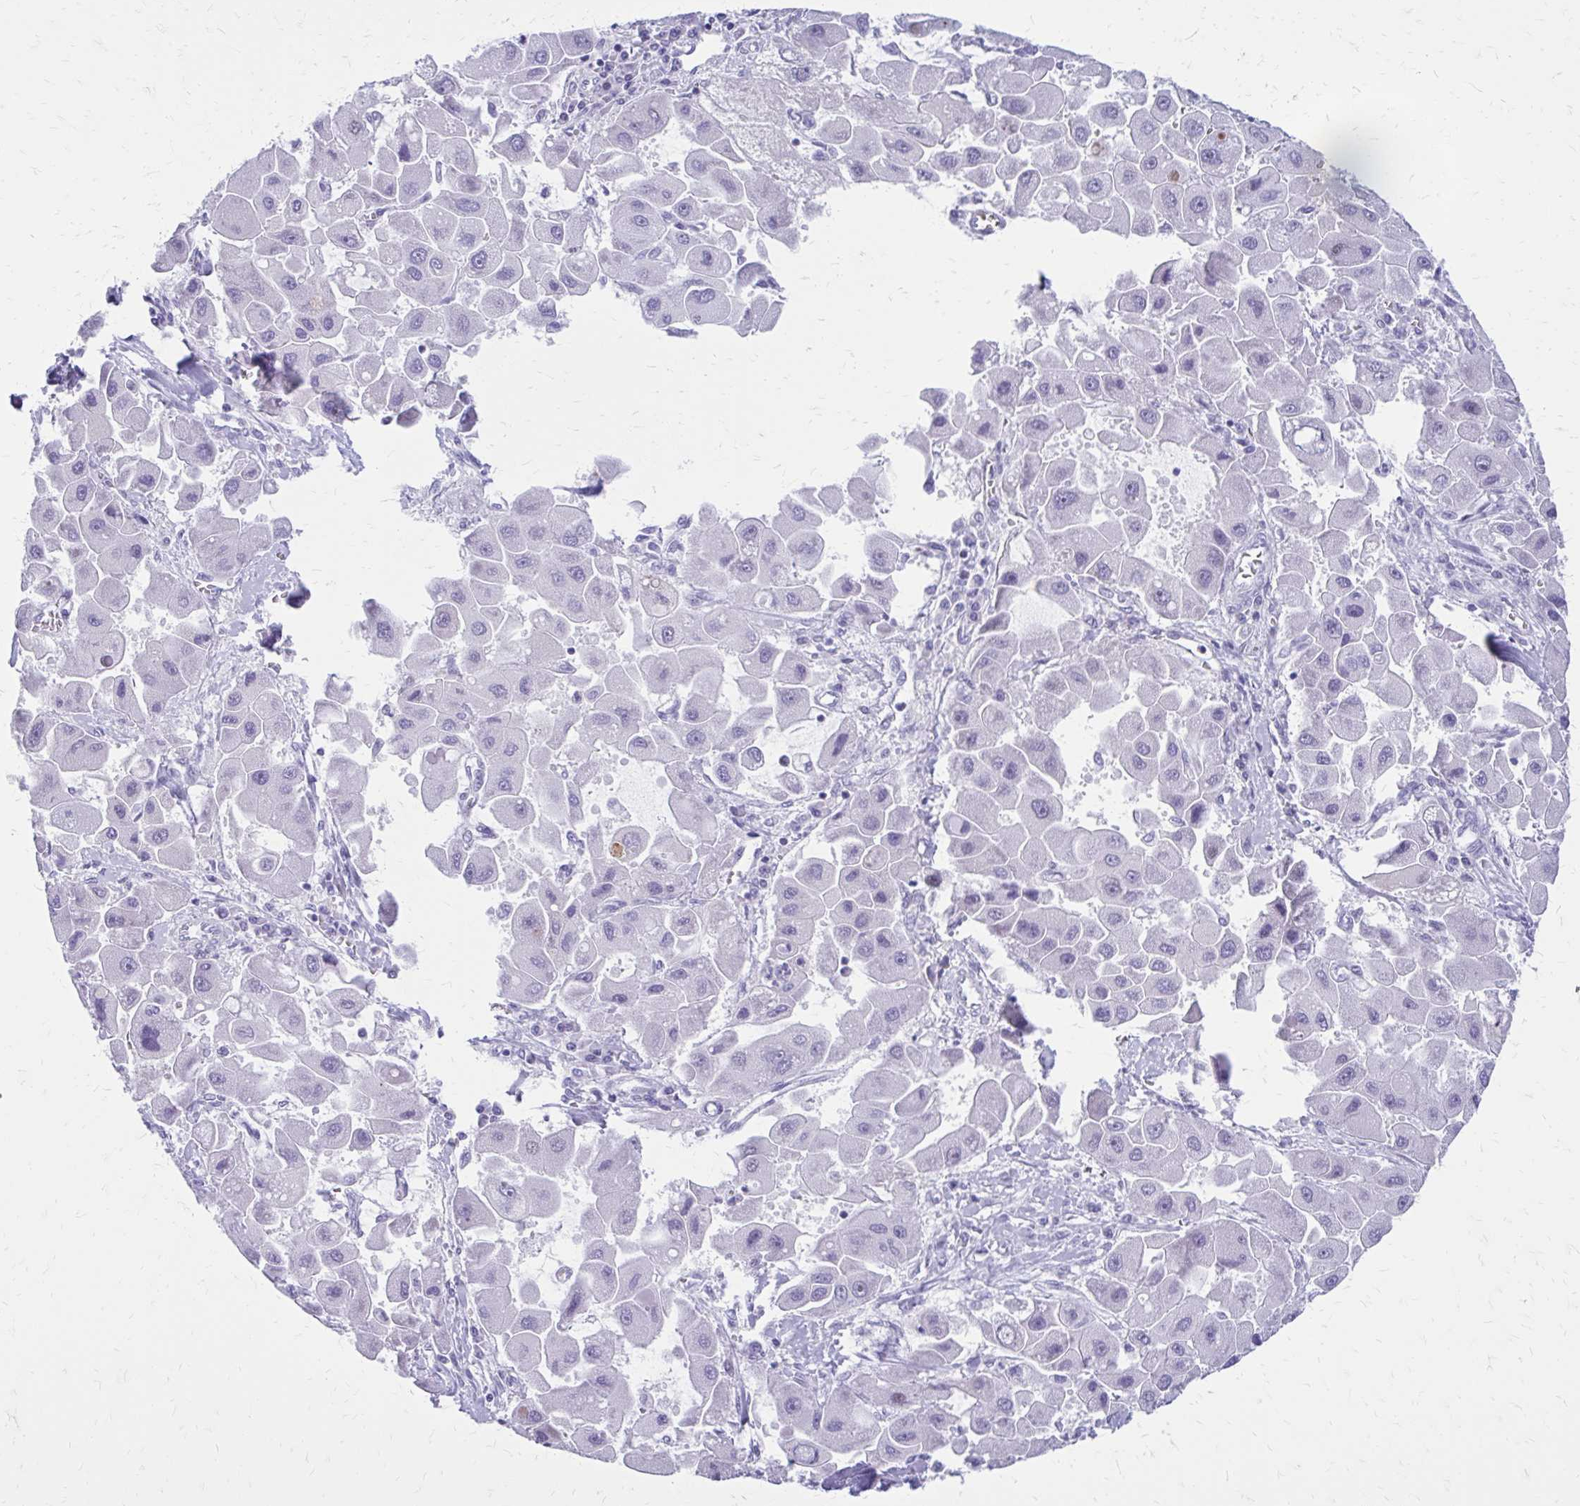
{"staining": {"intensity": "negative", "quantity": "none", "location": "none"}, "tissue": "liver cancer", "cell_type": "Tumor cells", "image_type": "cancer", "snomed": [{"axis": "morphology", "description": "Carcinoma, Hepatocellular, NOS"}, {"axis": "topography", "description": "Liver"}], "caption": "This is an immunohistochemistry (IHC) histopathology image of human liver hepatocellular carcinoma. There is no positivity in tumor cells.", "gene": "LCN15", "patient": {"sex": "male", "age": 24}}